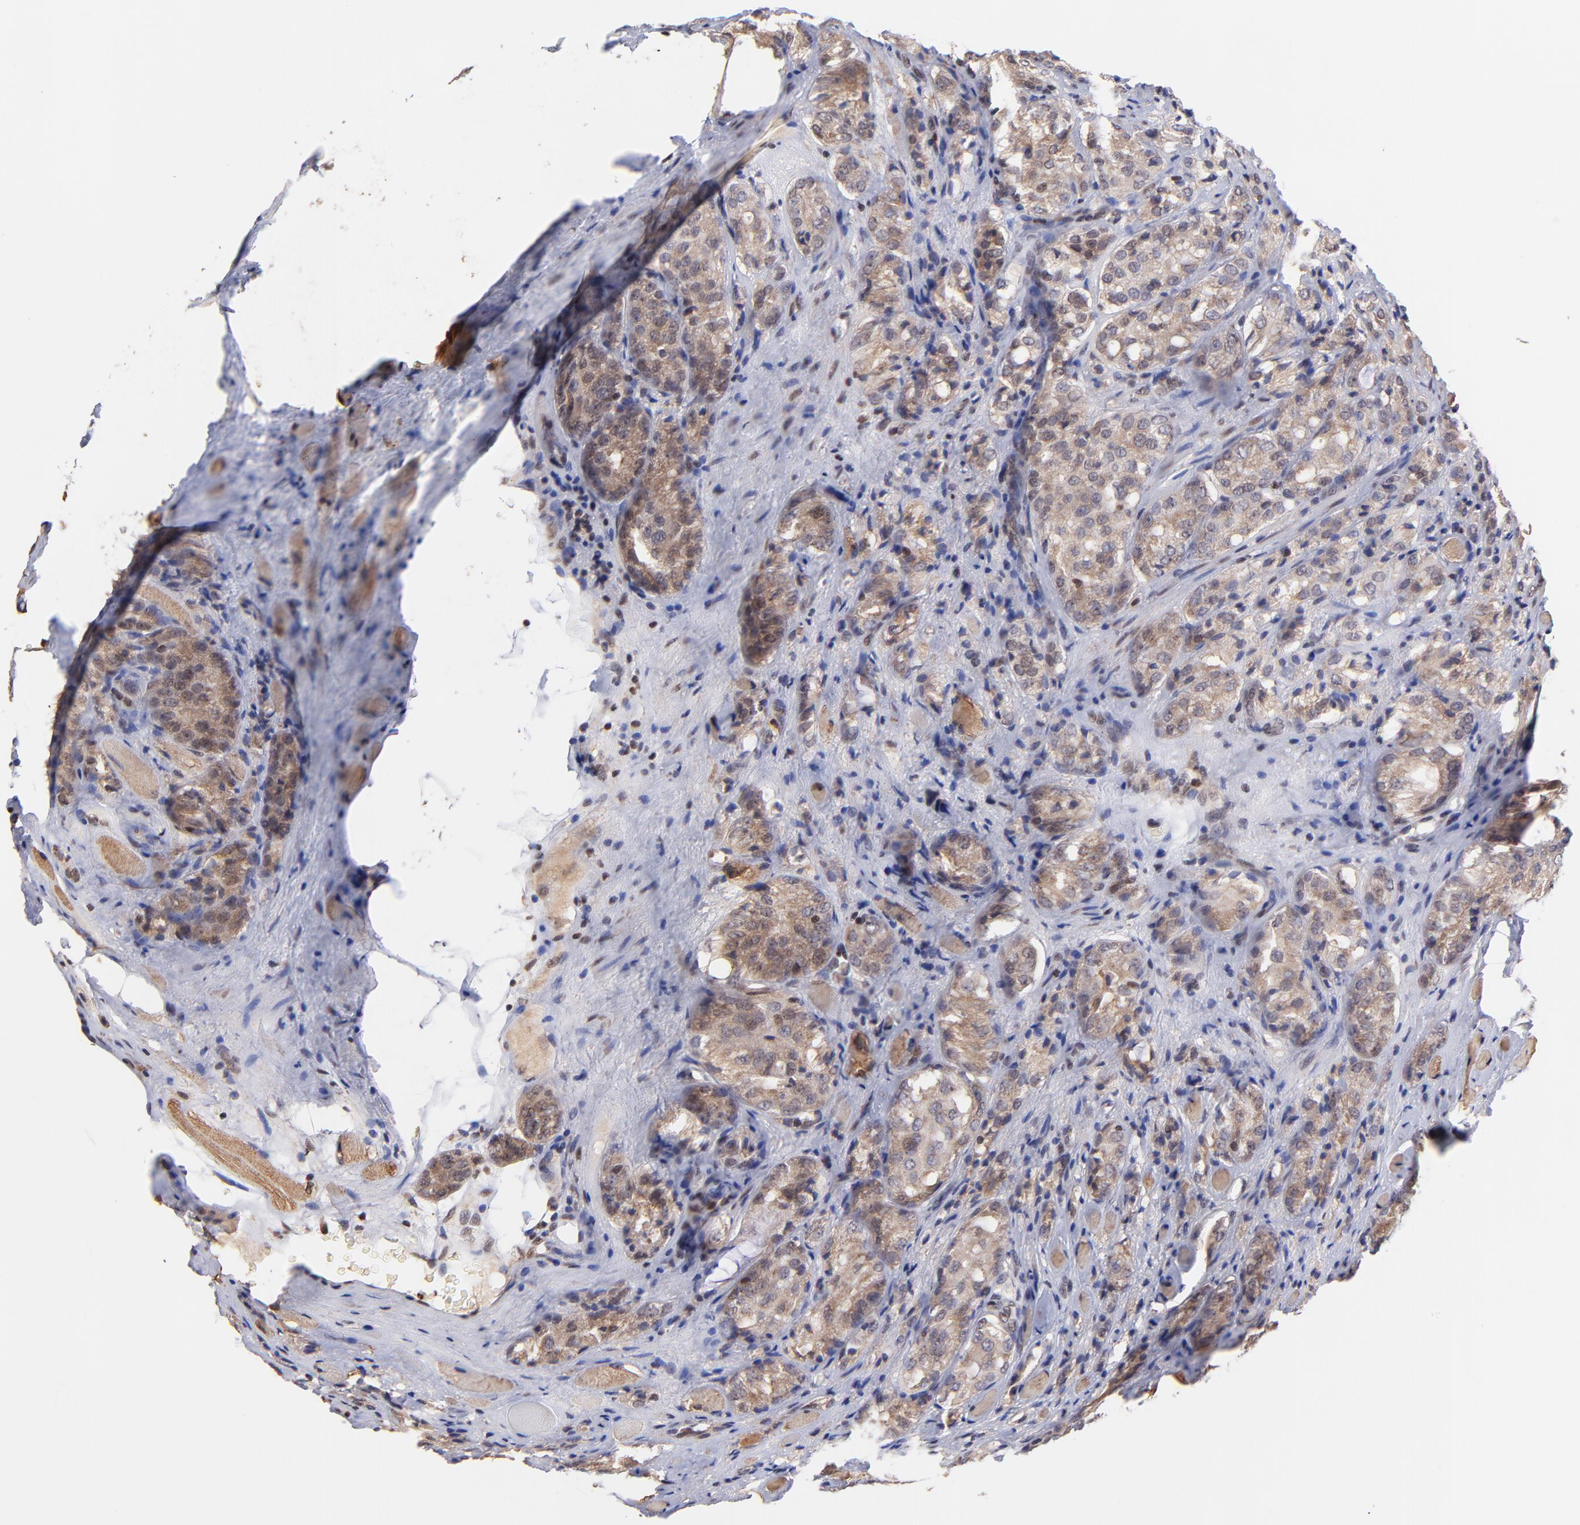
{"staining": {"intensity": "moderate", "quantity": ">75%", "location": "cytoplasmic/membranous,nuclear"}, "tissue": "prostate cancer", "cell_type": "Tumor cells", "image_type": "cancer", "snomed": [{"axis": "morphology", "description": "Adenocarcinoma, Medium grade"}, {"axis": "topography", "description": "Prostate"}], "caption": "Immunohistochemical staining of human prostate cancer demonstrates moderate cytoplasmic/membranous and nuclear protein staining in approximately >75% of tumor cells.", "gene": "WDR25", "patient": {"sex": "male", "age": 60}}